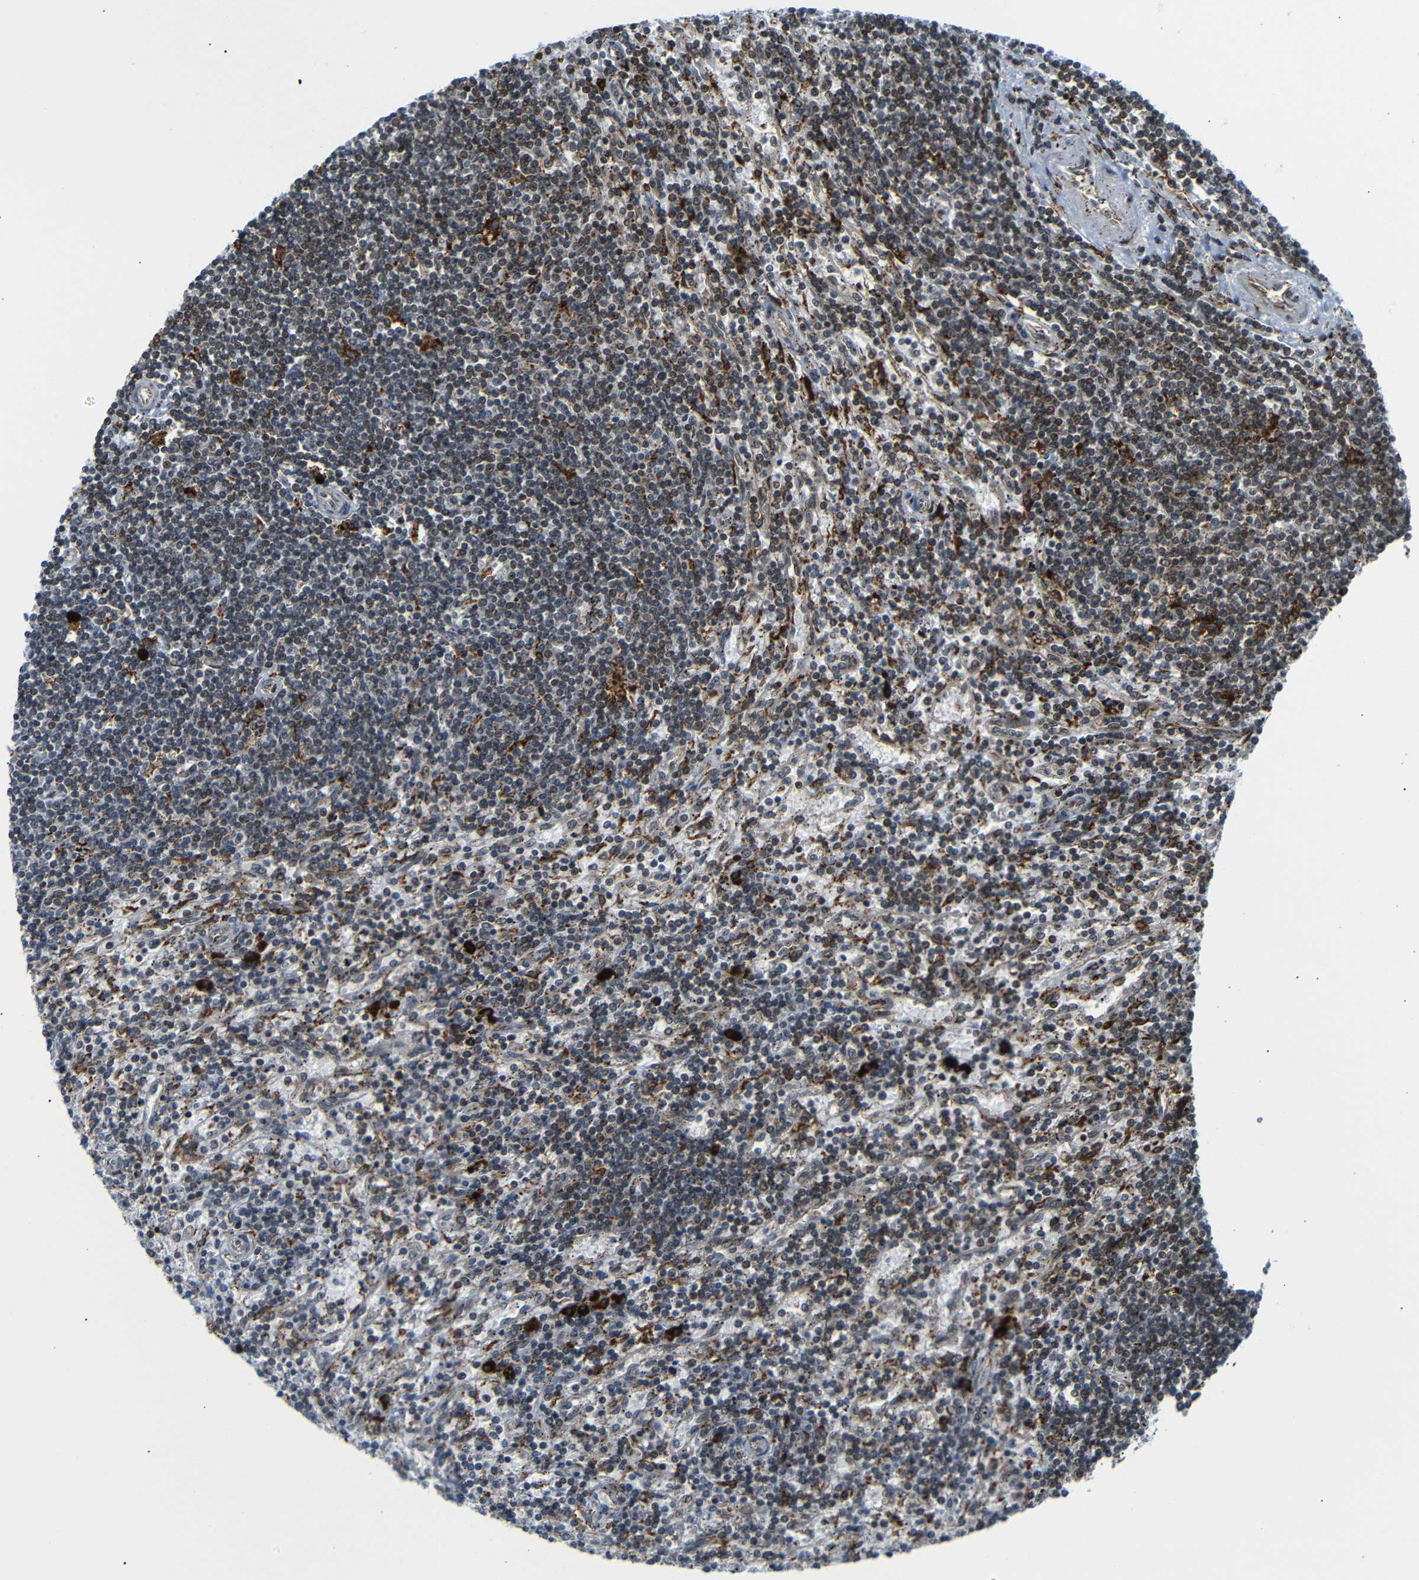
{"staining": {"intensity": "moderate", "quantity": "<25%", "location": "nuclear"}, "tissue": "lymphoma", "cell_type": "Tumor cells", "image_type": "cancer", "snomed": [{"axis": "morphology", "description": "Malignant lymphoma, non-Hodgkin's type, Low grade"}, {"axis": "topography", "description": "Spleen"}], "caption": "Brown immunohistochemical staining in human malignant lymphoma, non-Hodgkin's type (low-grade) shows moderate nuclear staining in about <25% of tumor cells.", "gene": "SPCS2", "patient": {"sex": "male", "age": 76}}